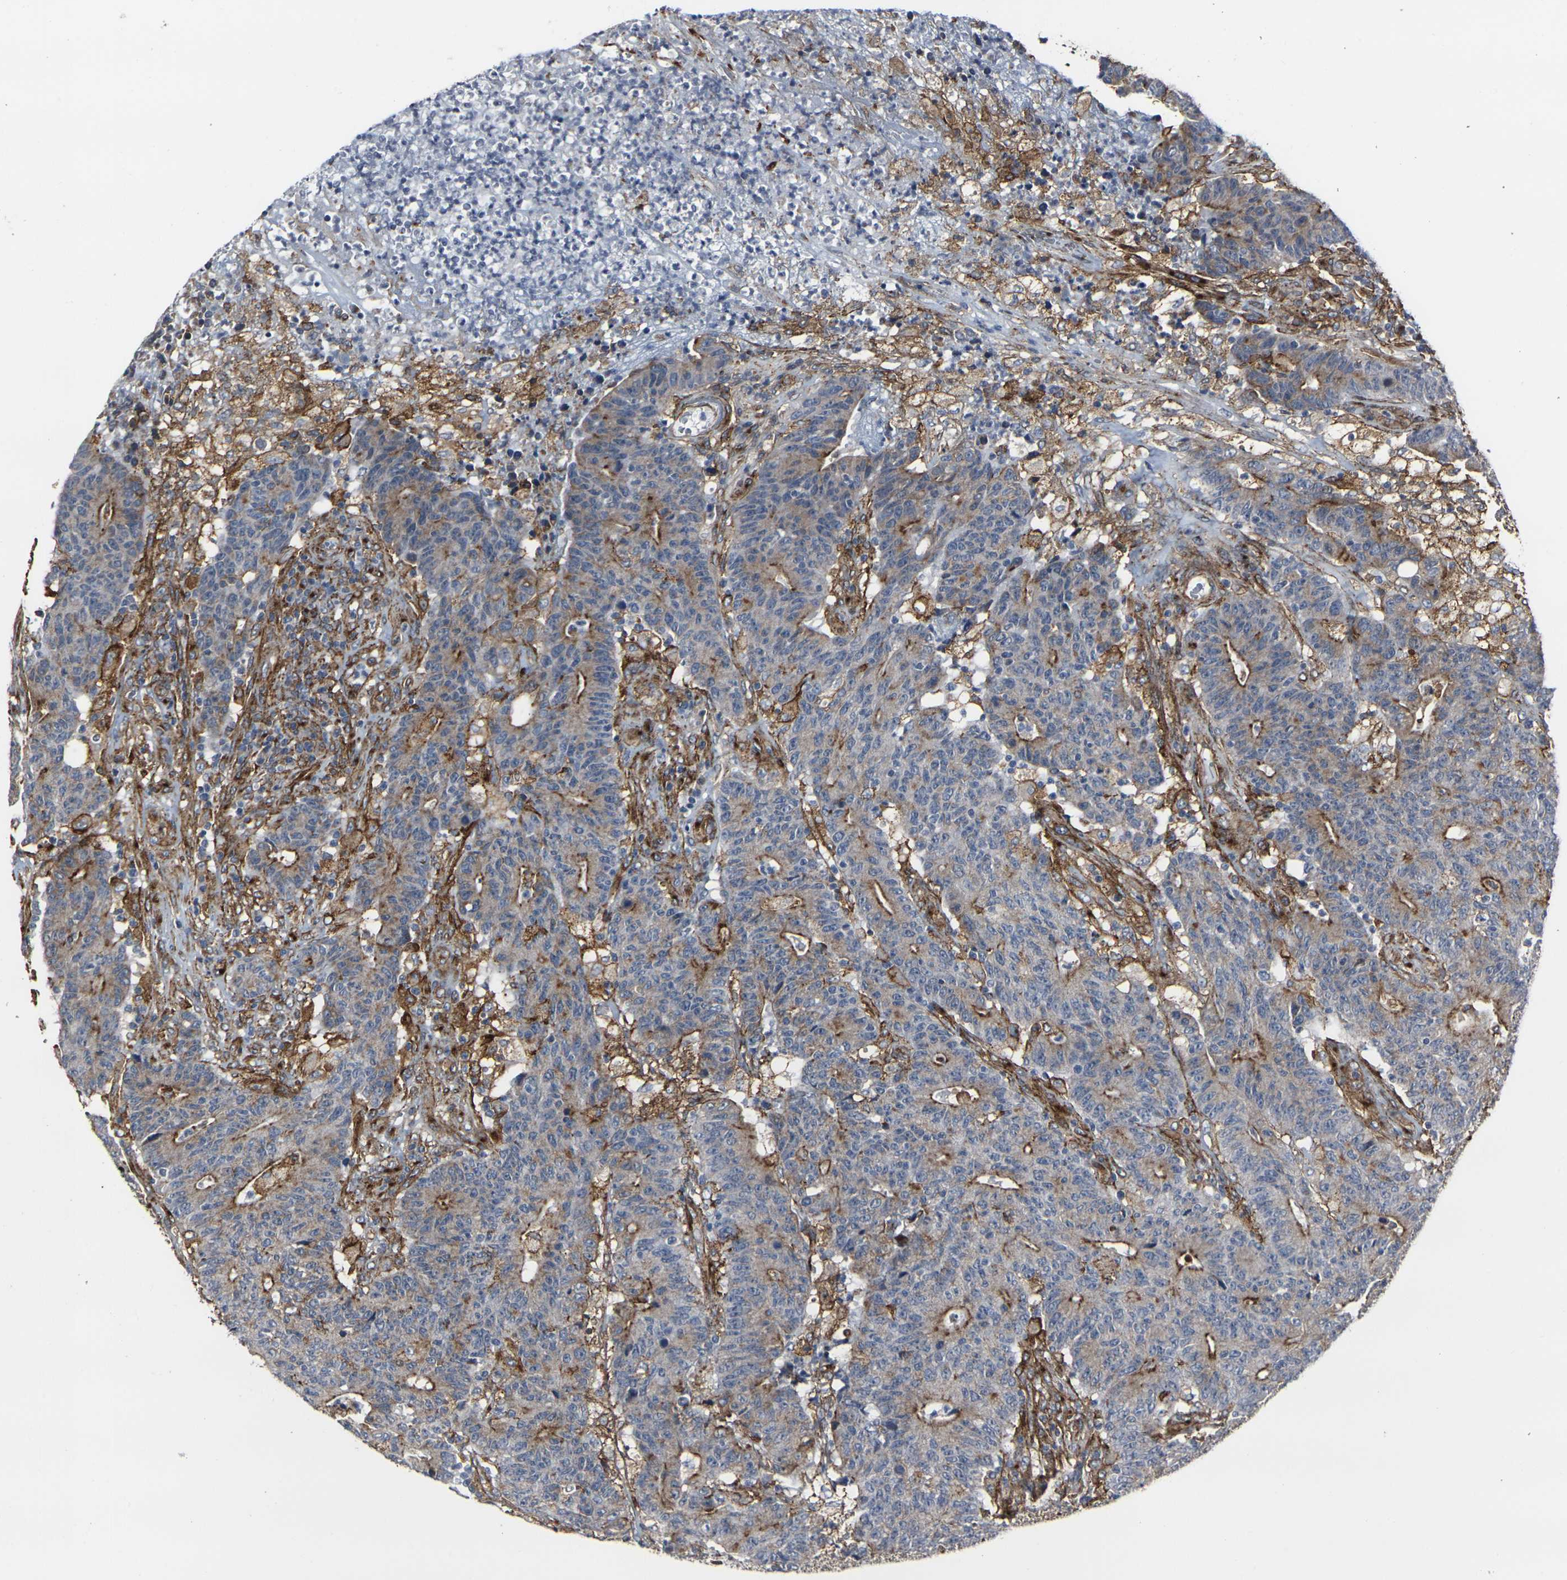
{"staining": {"intensity": "moderate", "quantity": "25%-75%", "location": "cytoplasmic/membranous"}, "tissue": "colorectal cancer", "cell_type": "Tumor cells", "image_type": "cancer", "snomed": [{"axis": "morphology", "description": "Normal tissue, NOS"}, {"axis": "morphology", "description": "Adenocarcinoma, NOS"}, {"axis": "topography", "description": "Colon"}], "caption": "Moderate cytoplasmic/membranous protein positivity is appreciated in about 25%-75% of tumor cells in colorectal adenocarcinoma.", "gene": "MYOF", "patient": {"sex": "female", "age": 75}}